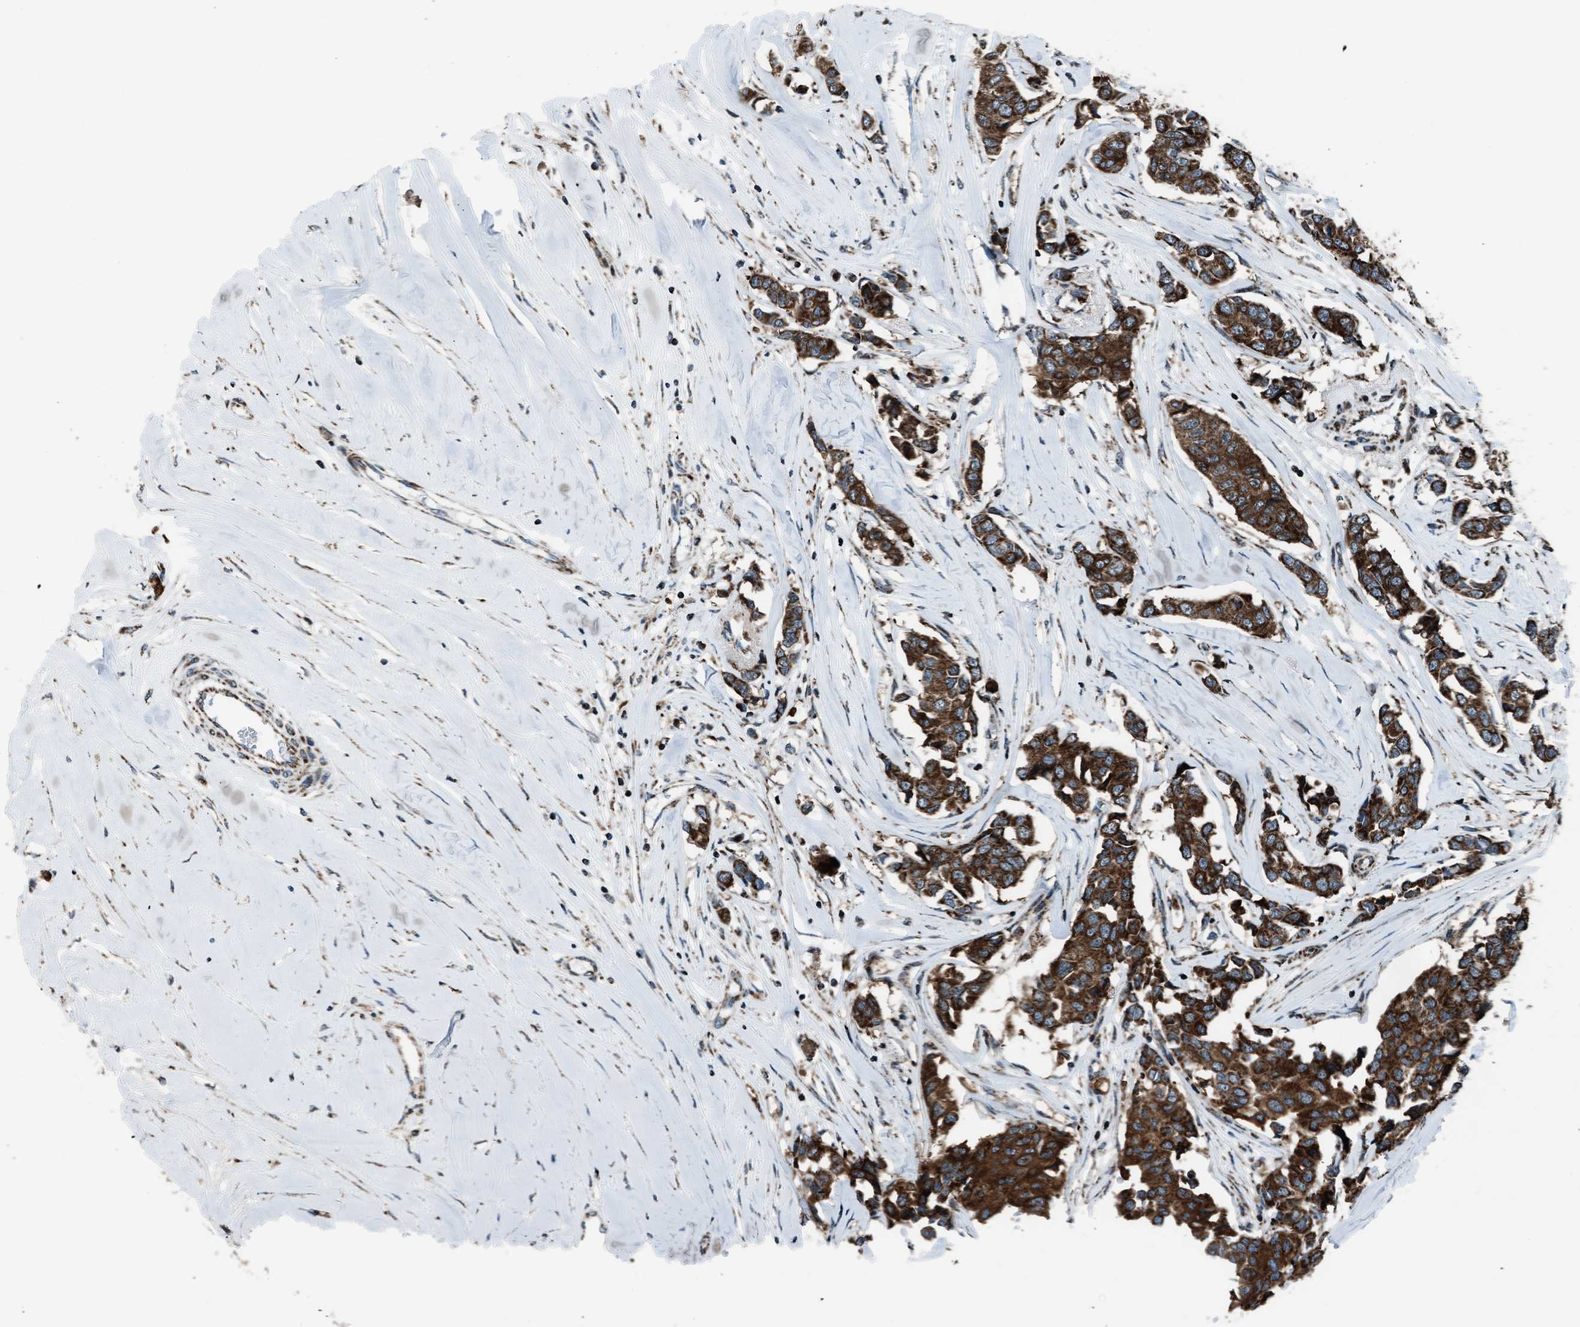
{"staining": {"intensity": "strong", "quantity": ">75%", "location": "cytoplasmic/membranous"}, "tissue": "breast cancer", "cell_type": "Tumor cells", "image_type": "cancer", "snomed": [{"axis": "morphology", "description": "Duct carcinoma"}, {"axis": "topography", "description": "Breast"}], "caption": "Immunohistochemical staining of human breast cancer demonstrates high levels of strong cytoplasmic/membranous staining in about >75% of tumor cells. The protein is shown in brown color, while the nuclei are stained blue.", "gene": "MORC3", "patient": {"sex": "female", "age": 80}}